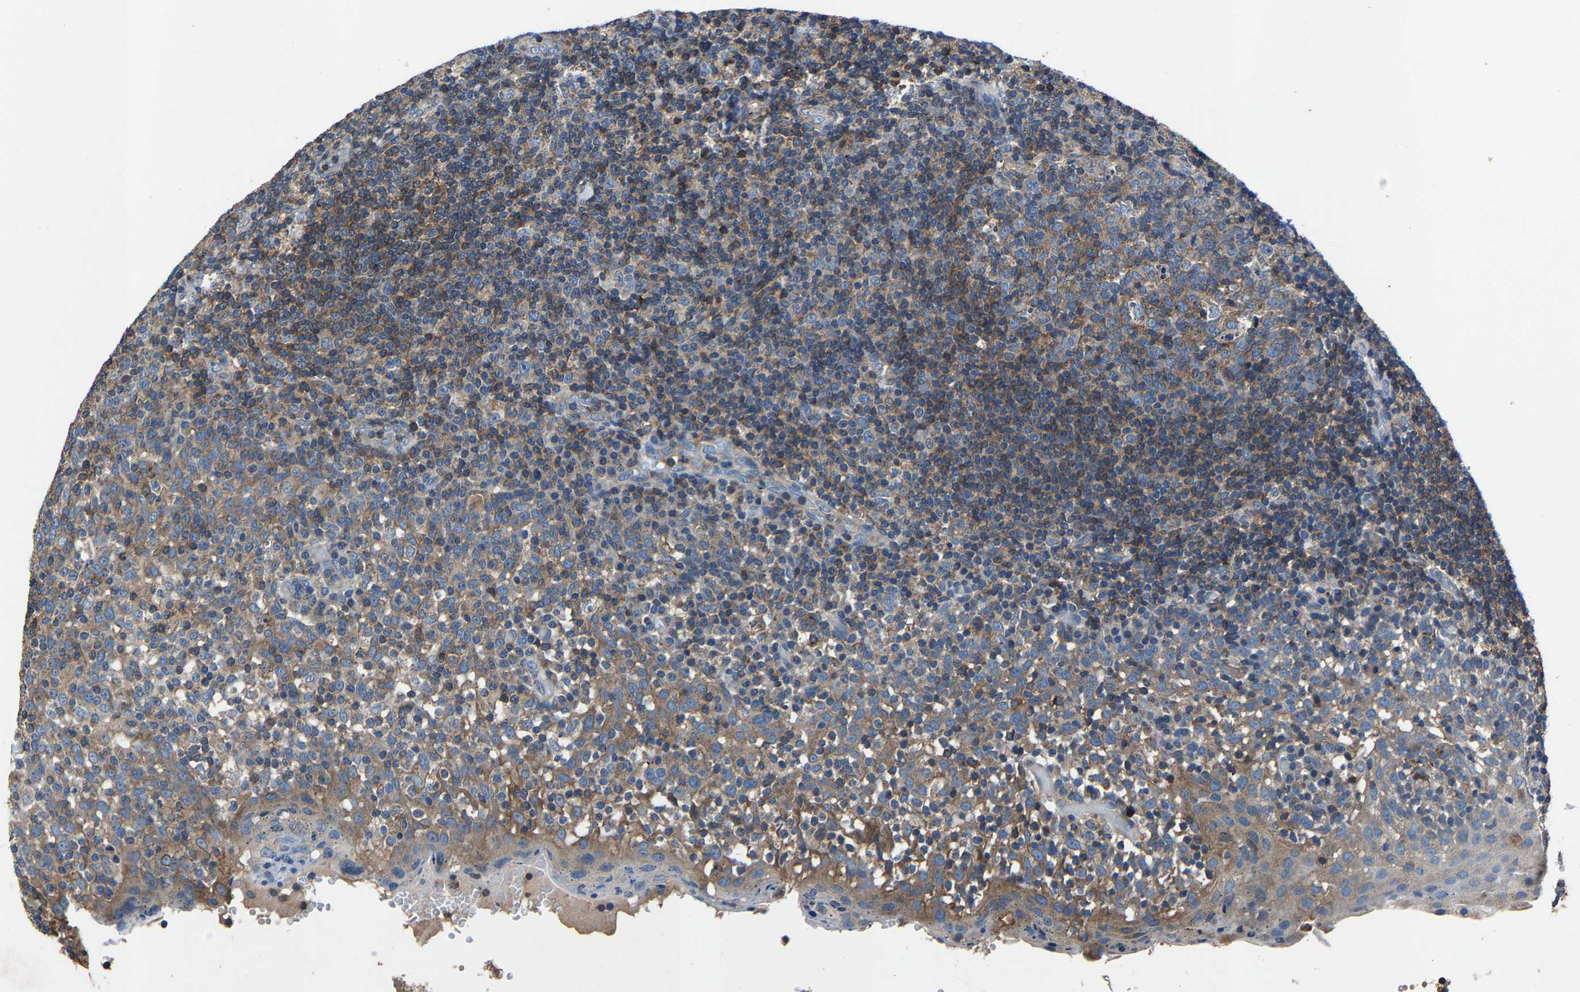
{"staining": {"intensity": "moderate", "quantity": ">75%", "location": "cytoplasmic/membranous"}, "tissue": "tonsil", "cell_type": "Germinal center cells", "image_type": "normal", "snomed": [{"axis": "morphology", "description": "Normal tissue, NOS"}, {"axis": "topography", "description": "Tonsil"}], "caption": "Immunohistochemical staining of normal tonsil demonstrates moderate cytoplasmic/membranous protein staining in approximately >75% of germinal center cells. Using DAB (brown) and hematoxylin (blue) stains, captured at high magnification using brightfield microscopy.", "gene": "KIAA1958", "patient": {"sex": "female", "age": 19}}